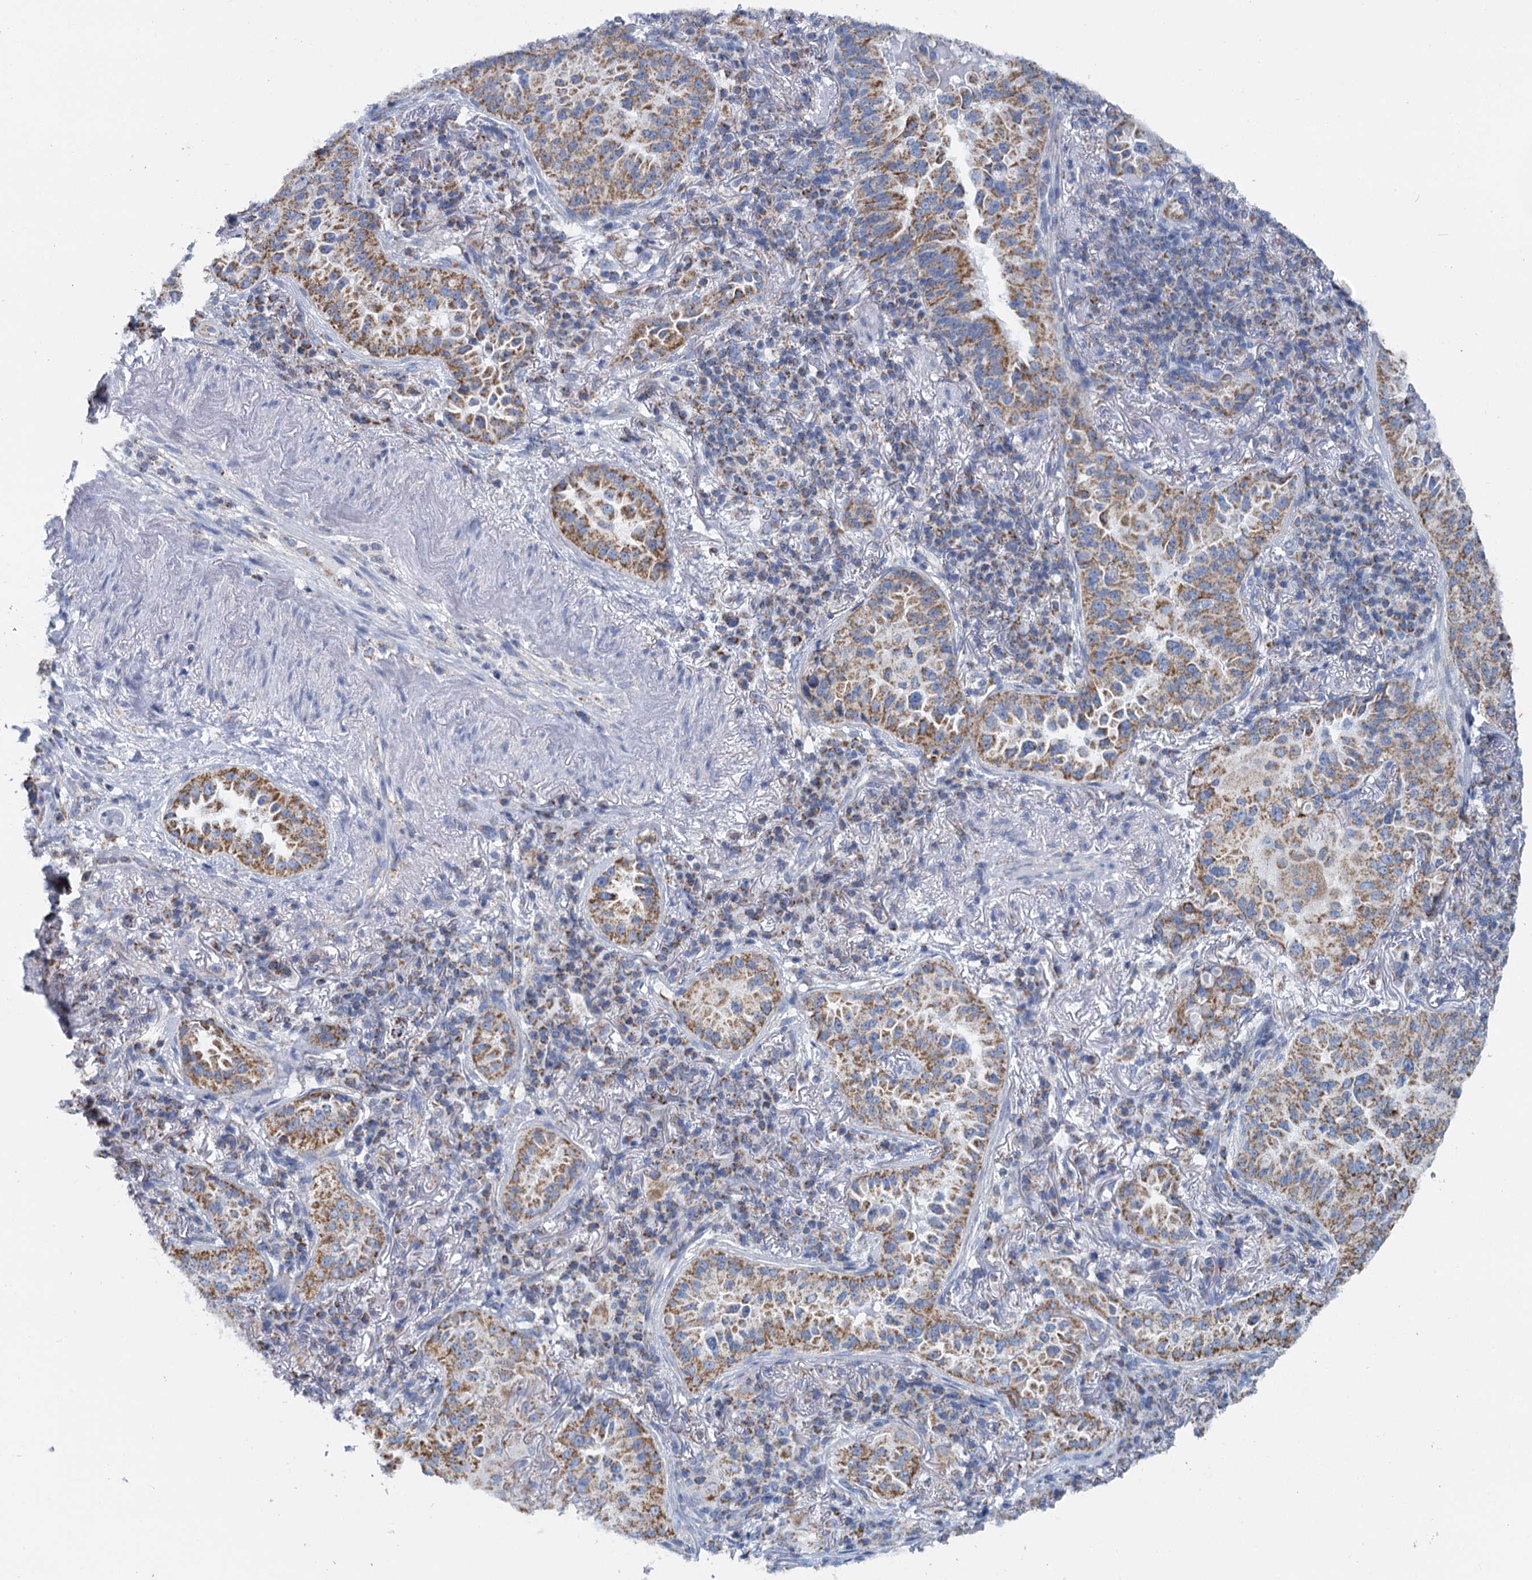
{"staining": {"intensity": "moderate", "quantity": ">75%", "location": "cytoplasmic/membranous"}, "tissue": "lung cancer", "cell_type": "Tumor cells", "image_type": "cancer", "snomed": [{"axis": "morphology", "description": "Adenocarcinoma, NOS"}, {"axis": "topography", "description": "Lung"}], "caption": "Immunohistochemistry (IHC) (DAB (3,3'-diaminobenzidine)) staining of lung adenocarcinoma exhibits moderate cytoplasmic/membranous protein staining in about >75% of tumor cells.", "gene": "CCP110", "patient": {"sex": "female", "age": 69}}